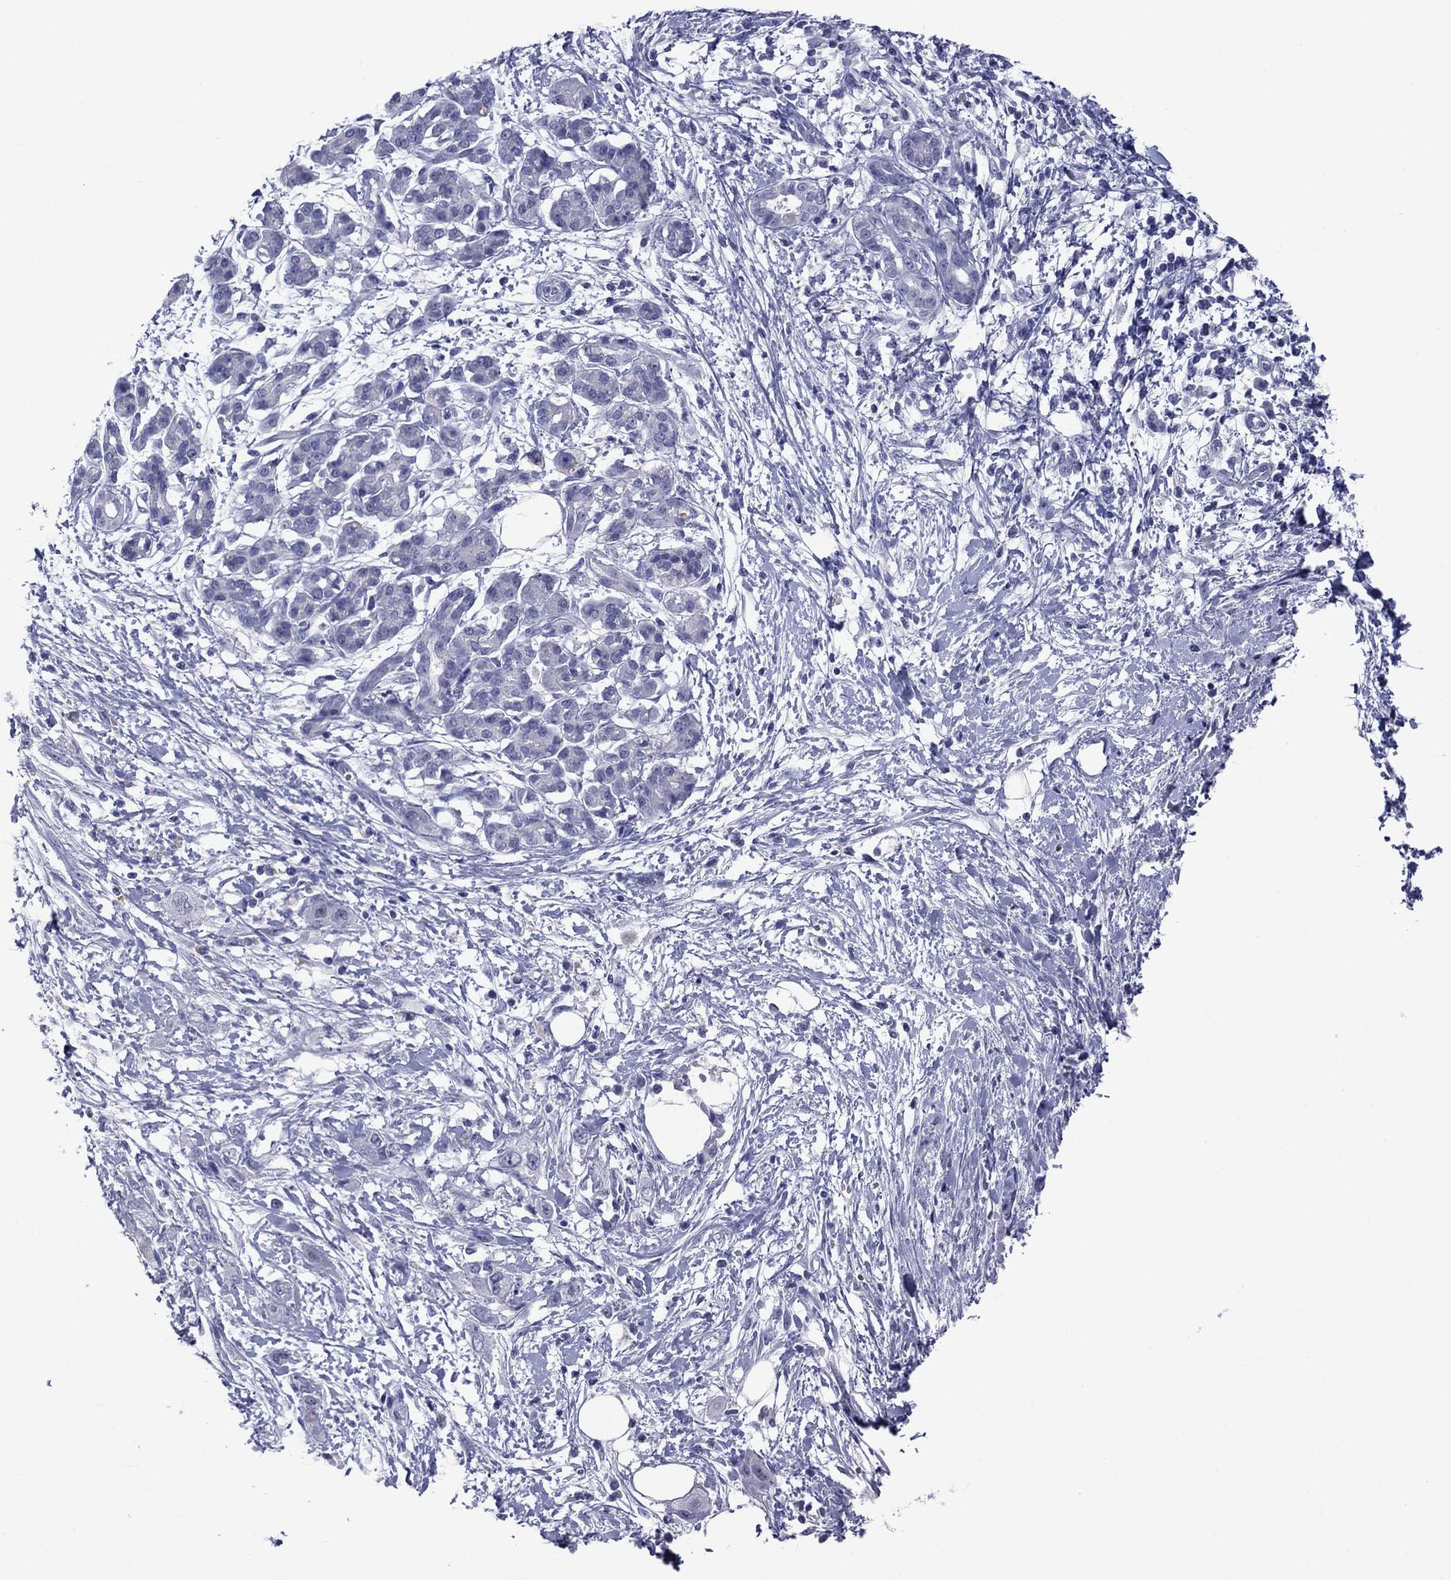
{"staining": {"intensity": "negative", "quantity": "none", "location": "none"}, "tissue": "pancreatic cancer", "cell_type": "Tumor cells", "image_type": "cancer", "snomed": [{"axis": "morphology", "description": "Adenocarcinoma, NOS"}, {"axis": "topography", "description": "Pancreas"}], "caption": "Immunohistochemistry (IHC) micrograph of human adenocarcinoma (pancreatic) stained for a protein (brown), which exhibits no staining in tumor cells. (DAB (3,3'-diaminobenzidine) immunohistochemistry (IHC), high magnification).", "gene": "TCFL5", "patient": {"sex": "male", "age": 72}}